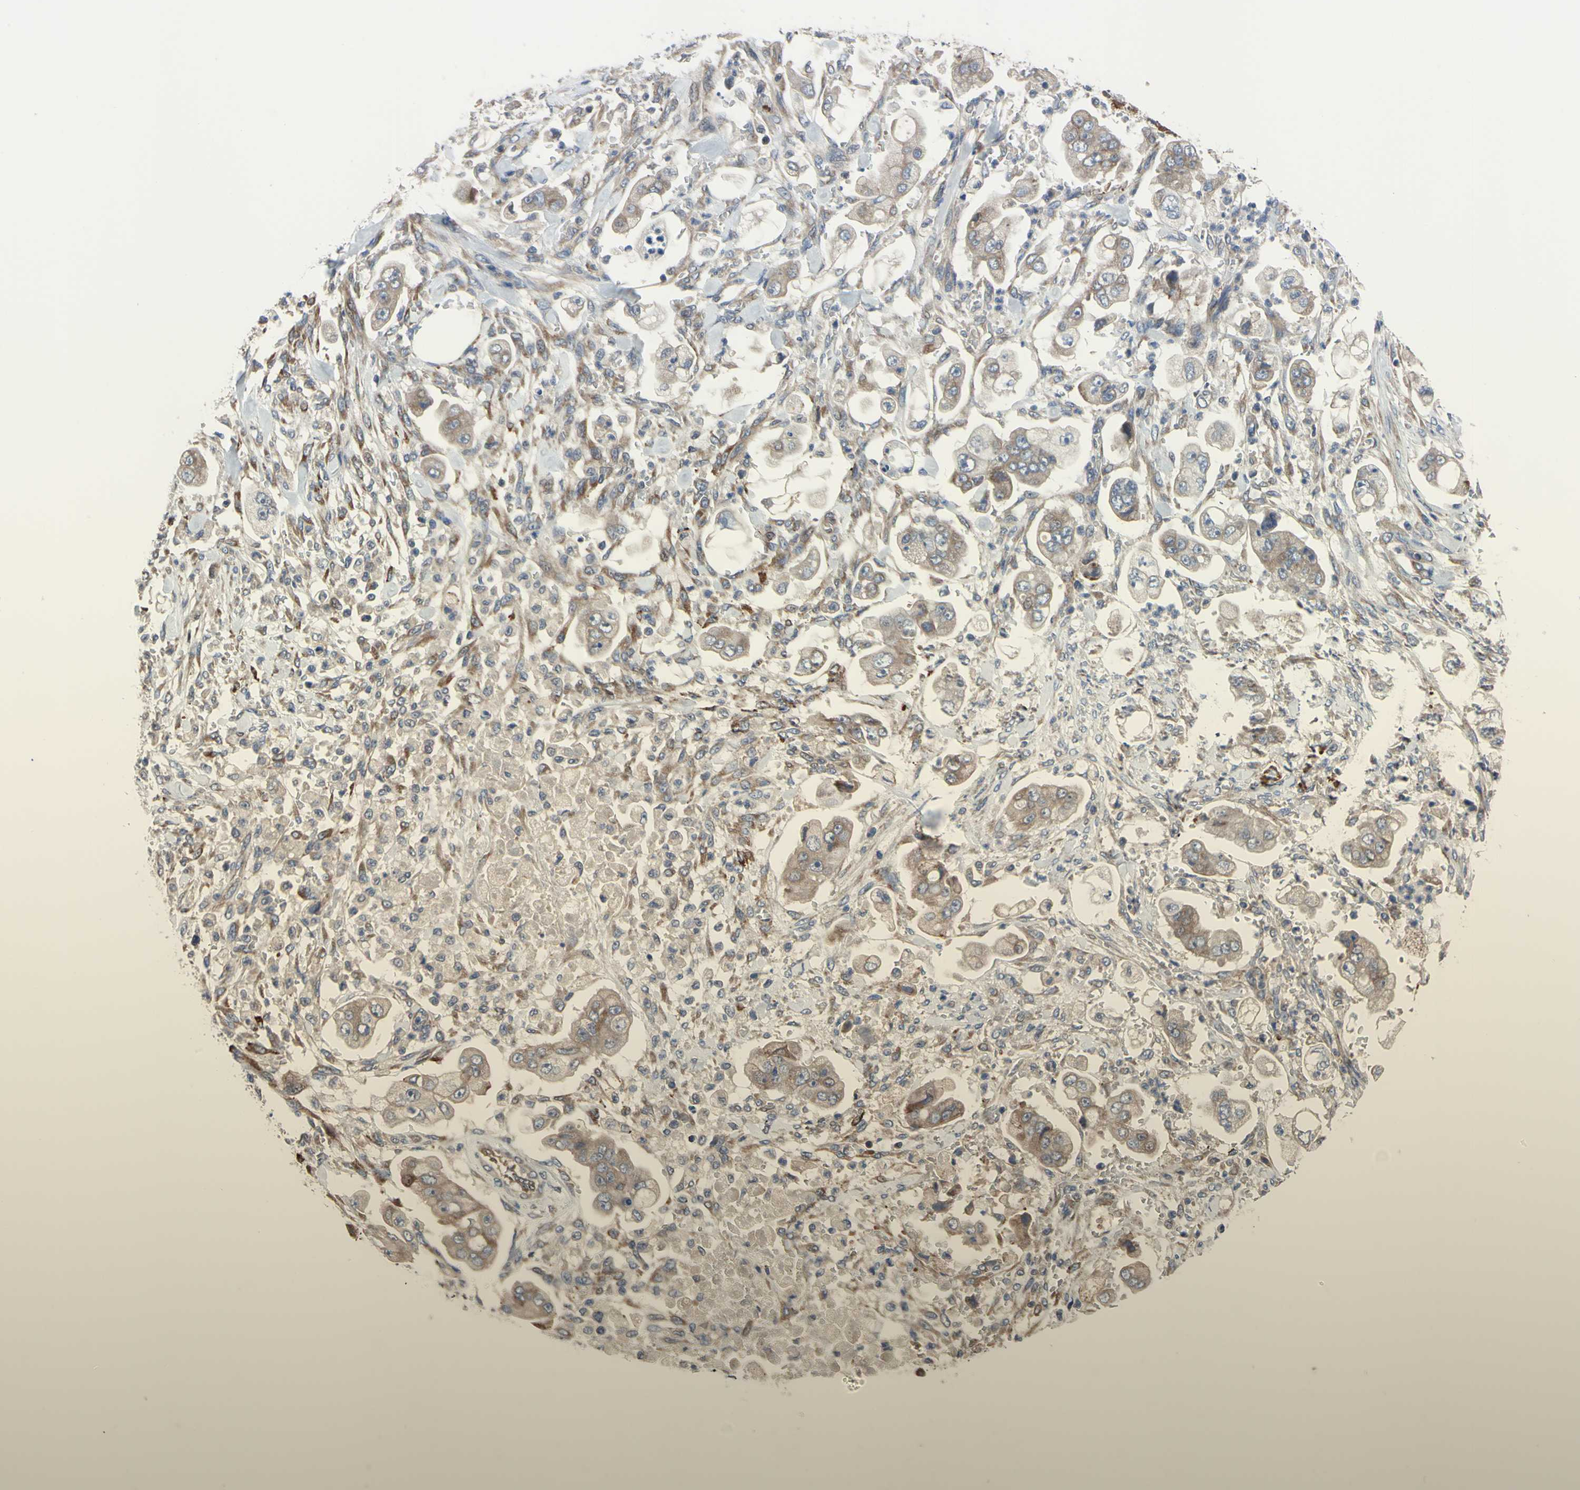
{"staining": {"intensity": "weak", "quantity": ">75%", "location": "cytoplasmic/membranous"}, "tissue": "stomach cancer", "cell_type": "Tumor cells", "image_type": "cancer", "snomed": [{"axis": "morphology", "description": "Adenocarcinoma, NOS"}, {"axis": "topography", "description": "Stomach"}], "caption": "This image displays immunohistochemistry (IHC) staining of human adenocarcinoma (stomach), with low weak cytoplasmic/membranous staining in about >75% of tumor cells.", "gene": "XIAP", "patient": {"sex": "male", "age": 62}}